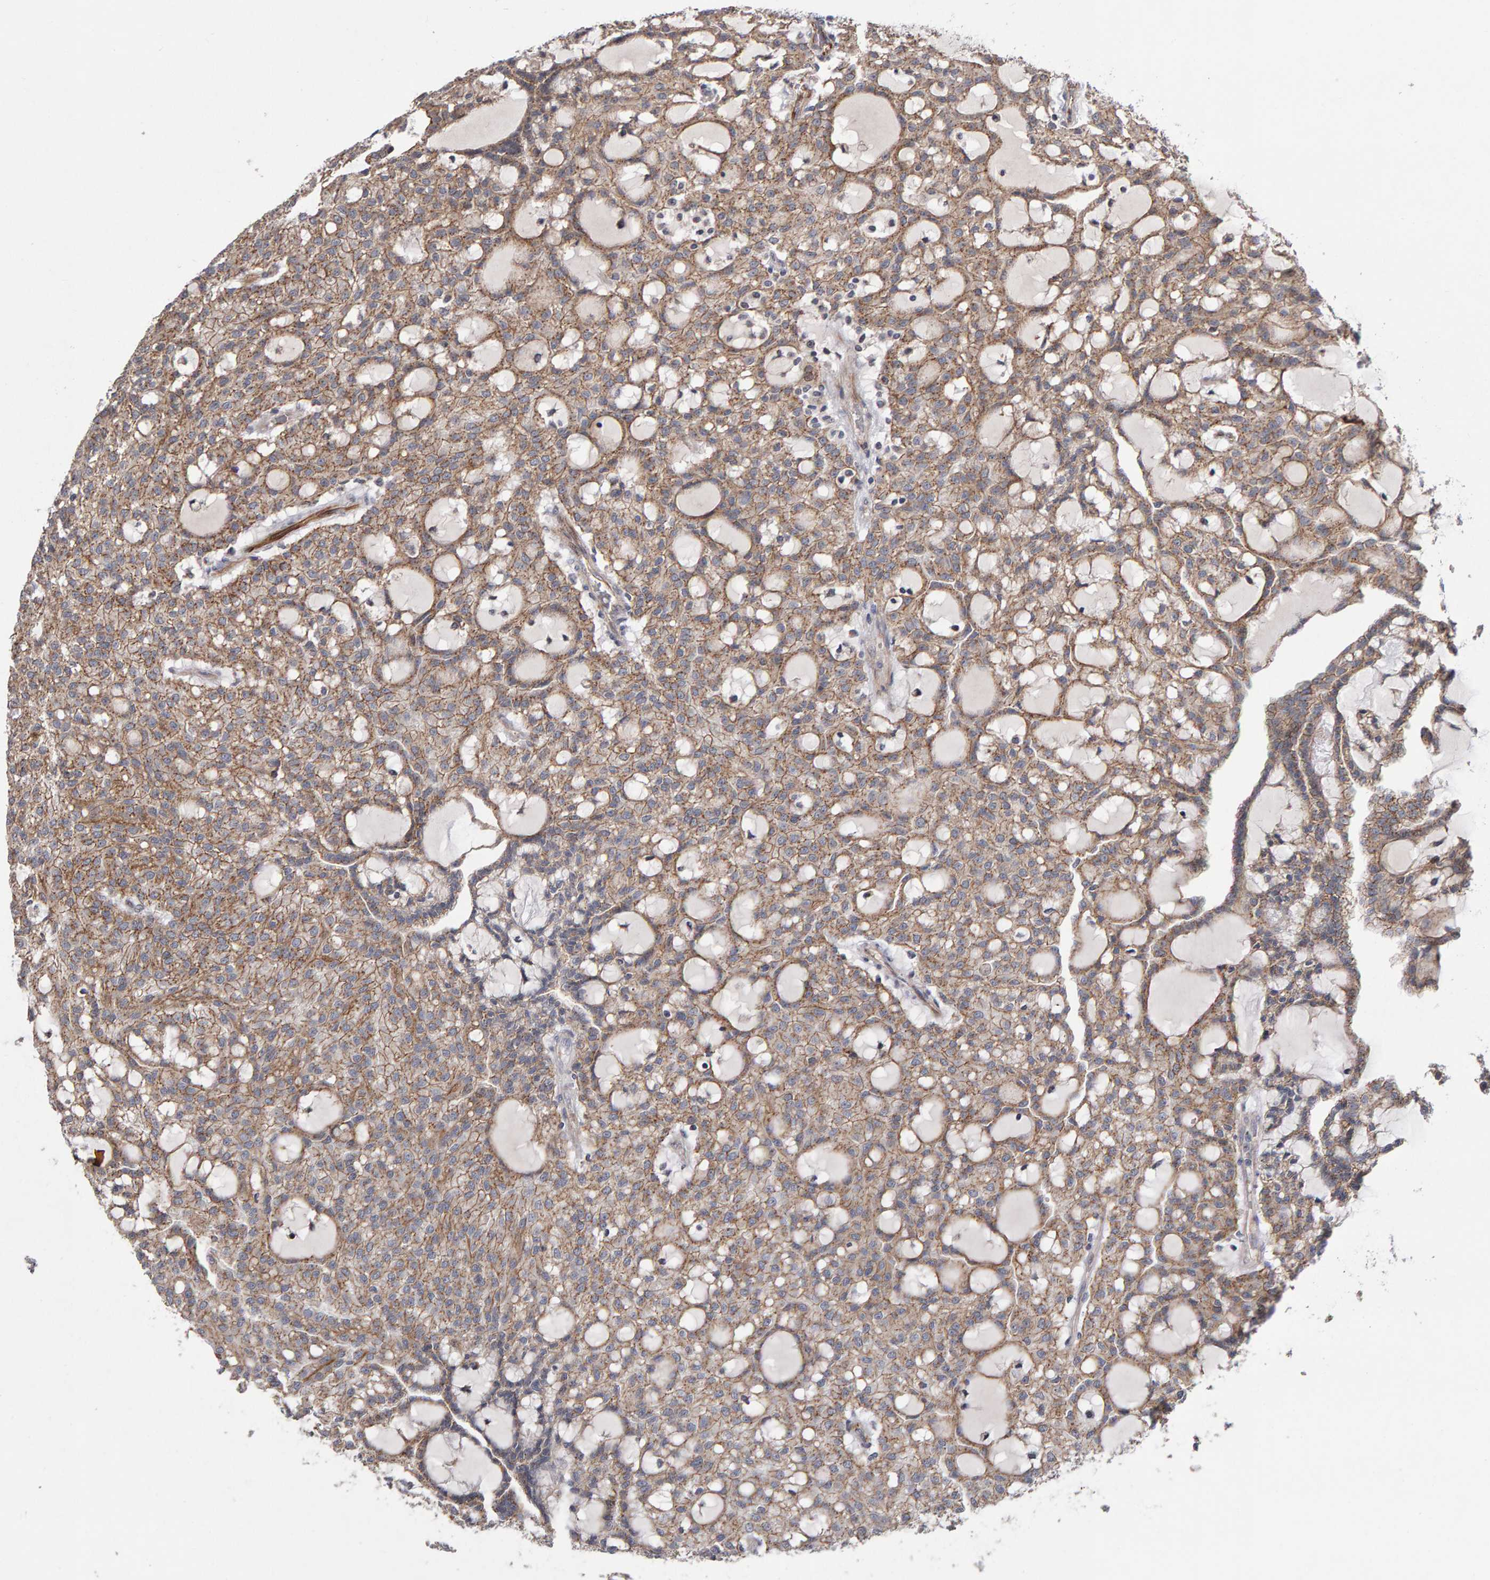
{"staining": {"intensity": "moderate", "quantity": ">75%", "location": "cytoplasmic/membranous"}, "tissue": "renal cancer", "cell_type": "Tumor cells", "image_type": "cancer", "snomed": [{"axis": "morphology", "description": "Adenocarcinoma, NOS"}, {"axis": "topography", "description": "Kidney"}], "caption": "Protein staining demonstrates moderate cytoplasmic/membranous positivity in about >75% of tumor cells in renal cancer. Nuclei are stained in blue.", "gene": "CANT1", "patient": {"sex": "male", "age": 63}}